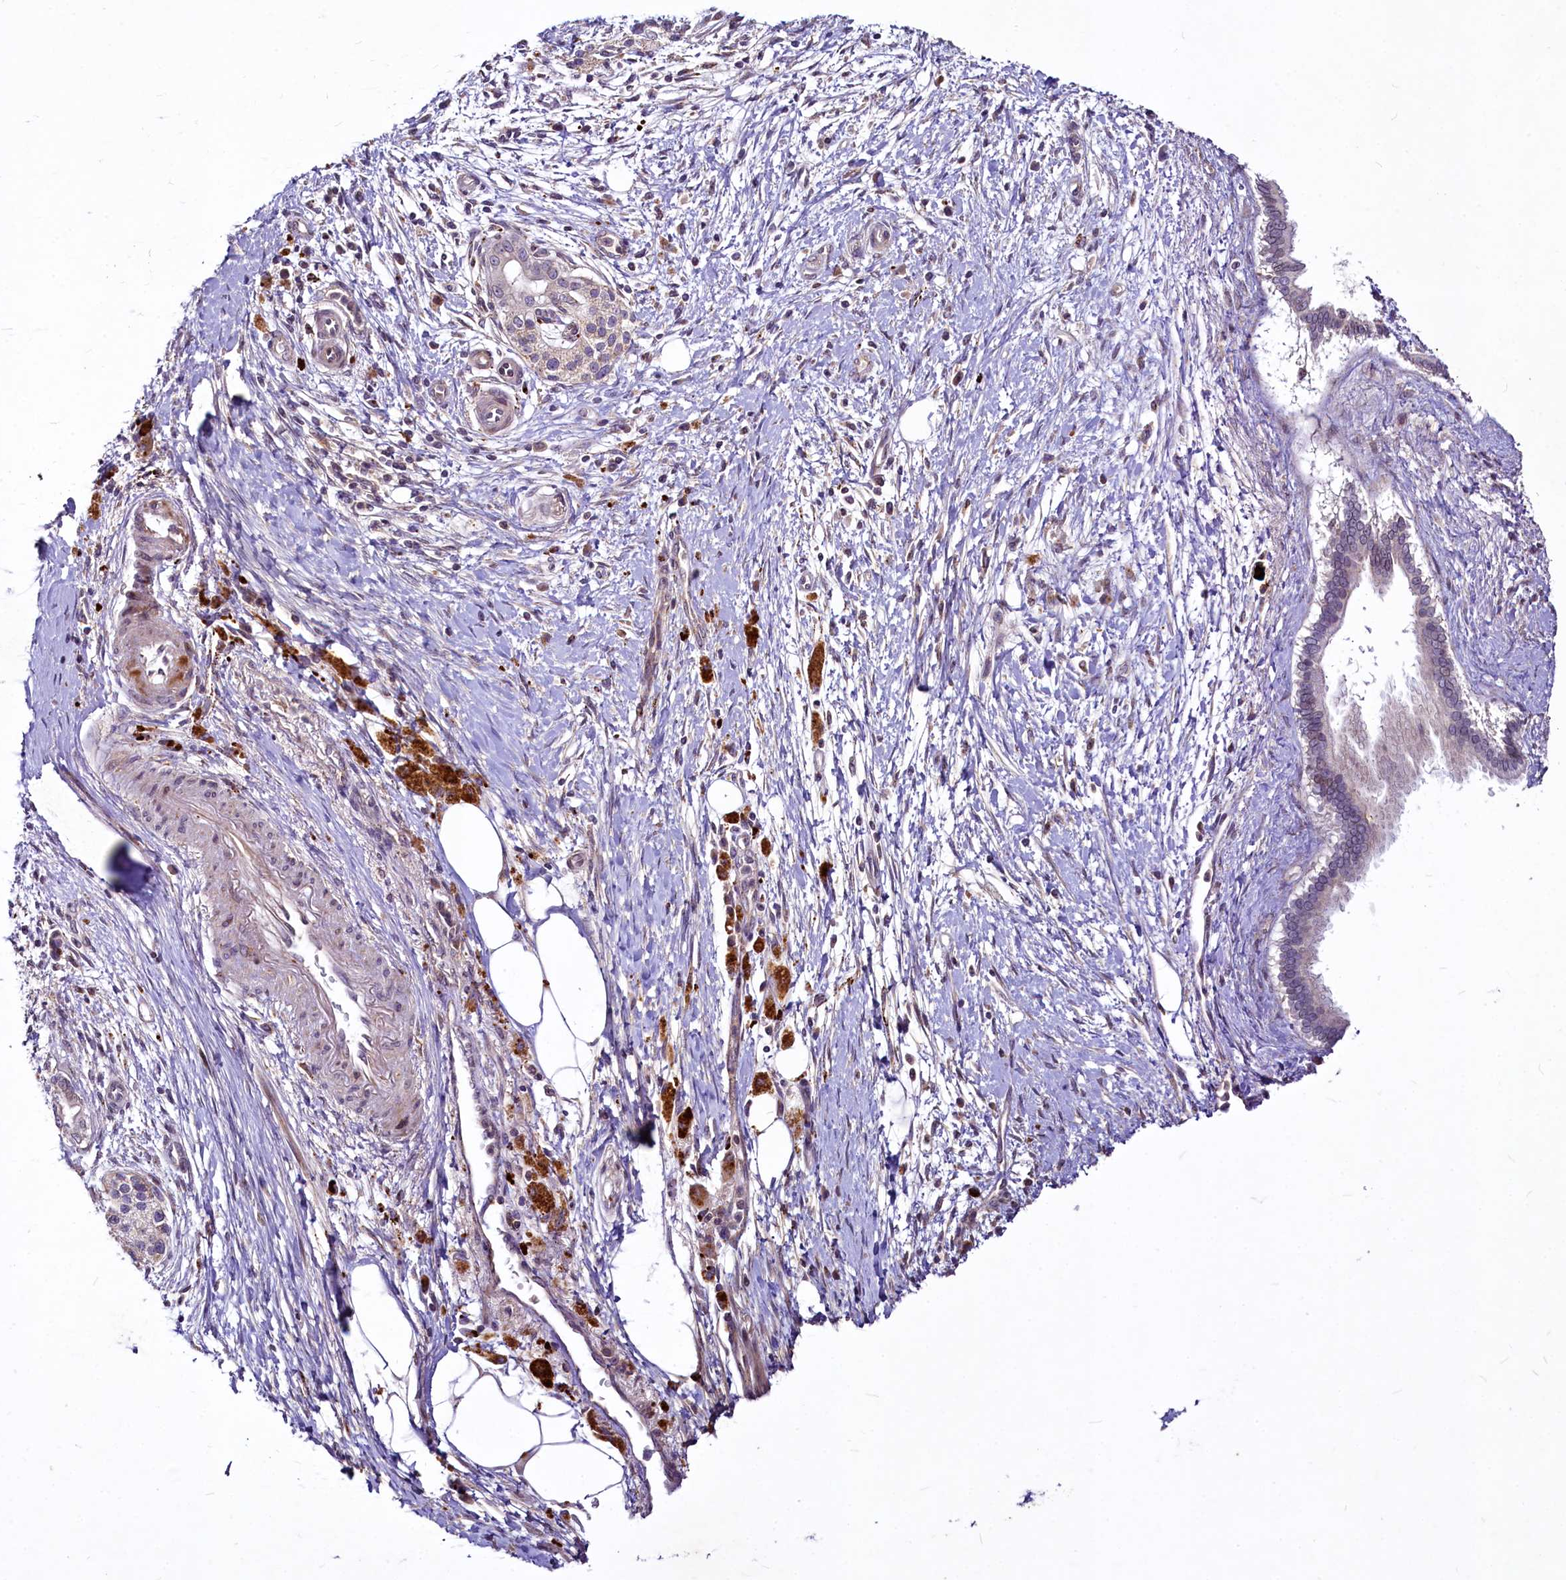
{"staining": {"intensity": "negative", "quantity": "none", "location": "none"}, "tissue": "pancreatic cancer", "cell_type": "Tumor cells", "image_type": "cancer", "snomed": [{"axis": "morphology", "description": "Adenocarcinoma, NOS"}, {"axis": "topography", "description": "Pancreas"}], "caption": "An IHC photomicrograph of pancreatic adenocarcinoma is shown. There is no staining in tumor cells of pancreatic adenocarcinoma. (Stains: DAB immunohistochemistry (IHC) with hematoxylin counter stain, Microscopy: brightfield microscopy at high magnification).", "gene": "C11orf86", "patient": {"sex": "male", "age": 58}}